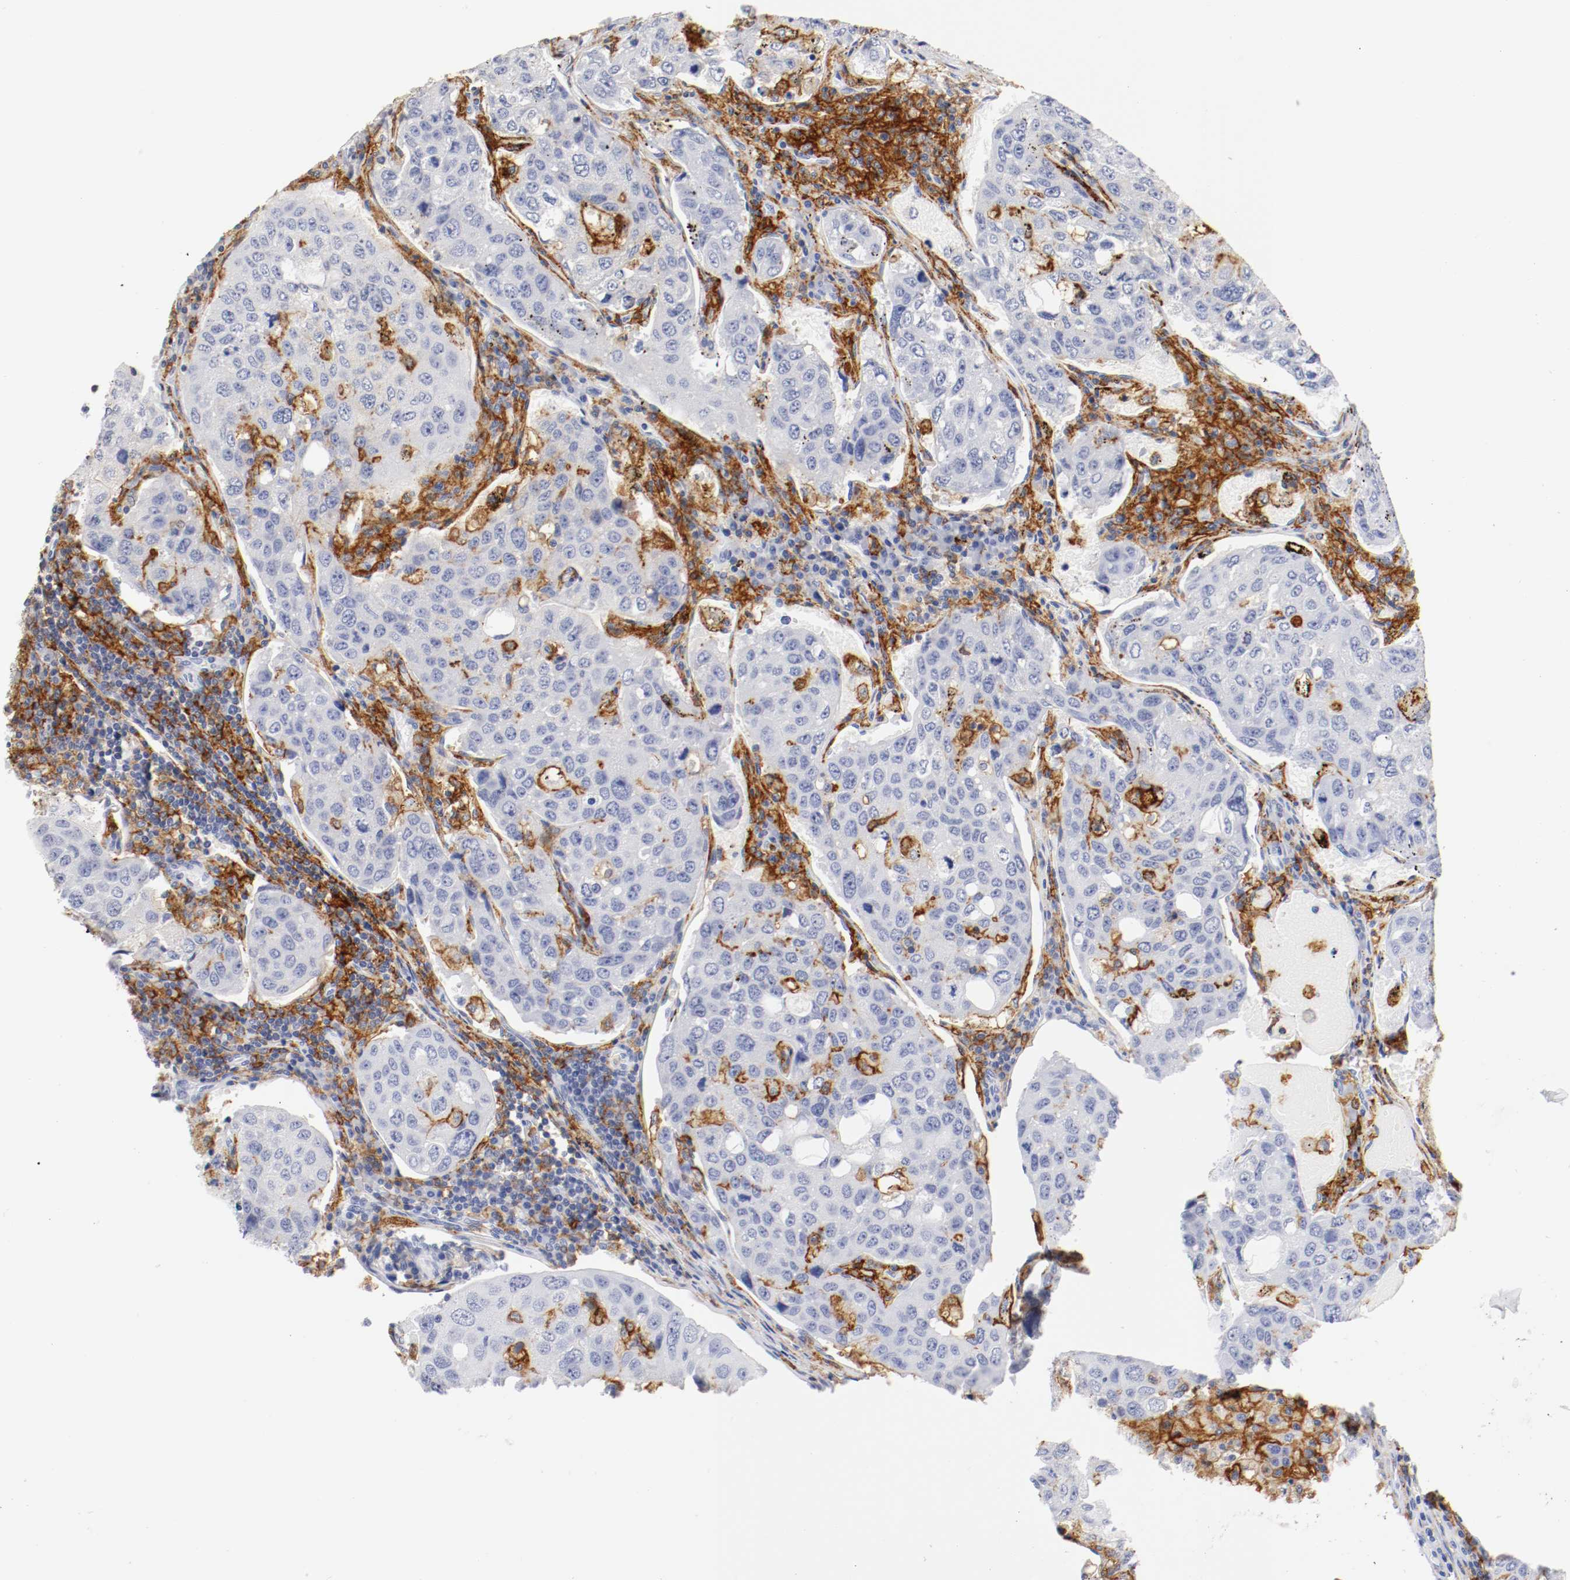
{"staining": {"intensity": "negative", "quantity": "none", "location": "none"}, "tissue": "urothelial cancer", "cell_type": "Tumor cells", "image_type": "cancer", "snomed": [{"axis": "morphology", "description": "Urothelial carcinoma, High grade"}, {"axis": "topography", "description": "Lymph node"}, {"axis": "topography", "description": "Urinary bladder"}], "caption": "The image reveals no staining of tumor cells in urothelial carcinoma (high-grade).", "gene": "ITGAX", "patient": {"sex": "male", "age": 51}}